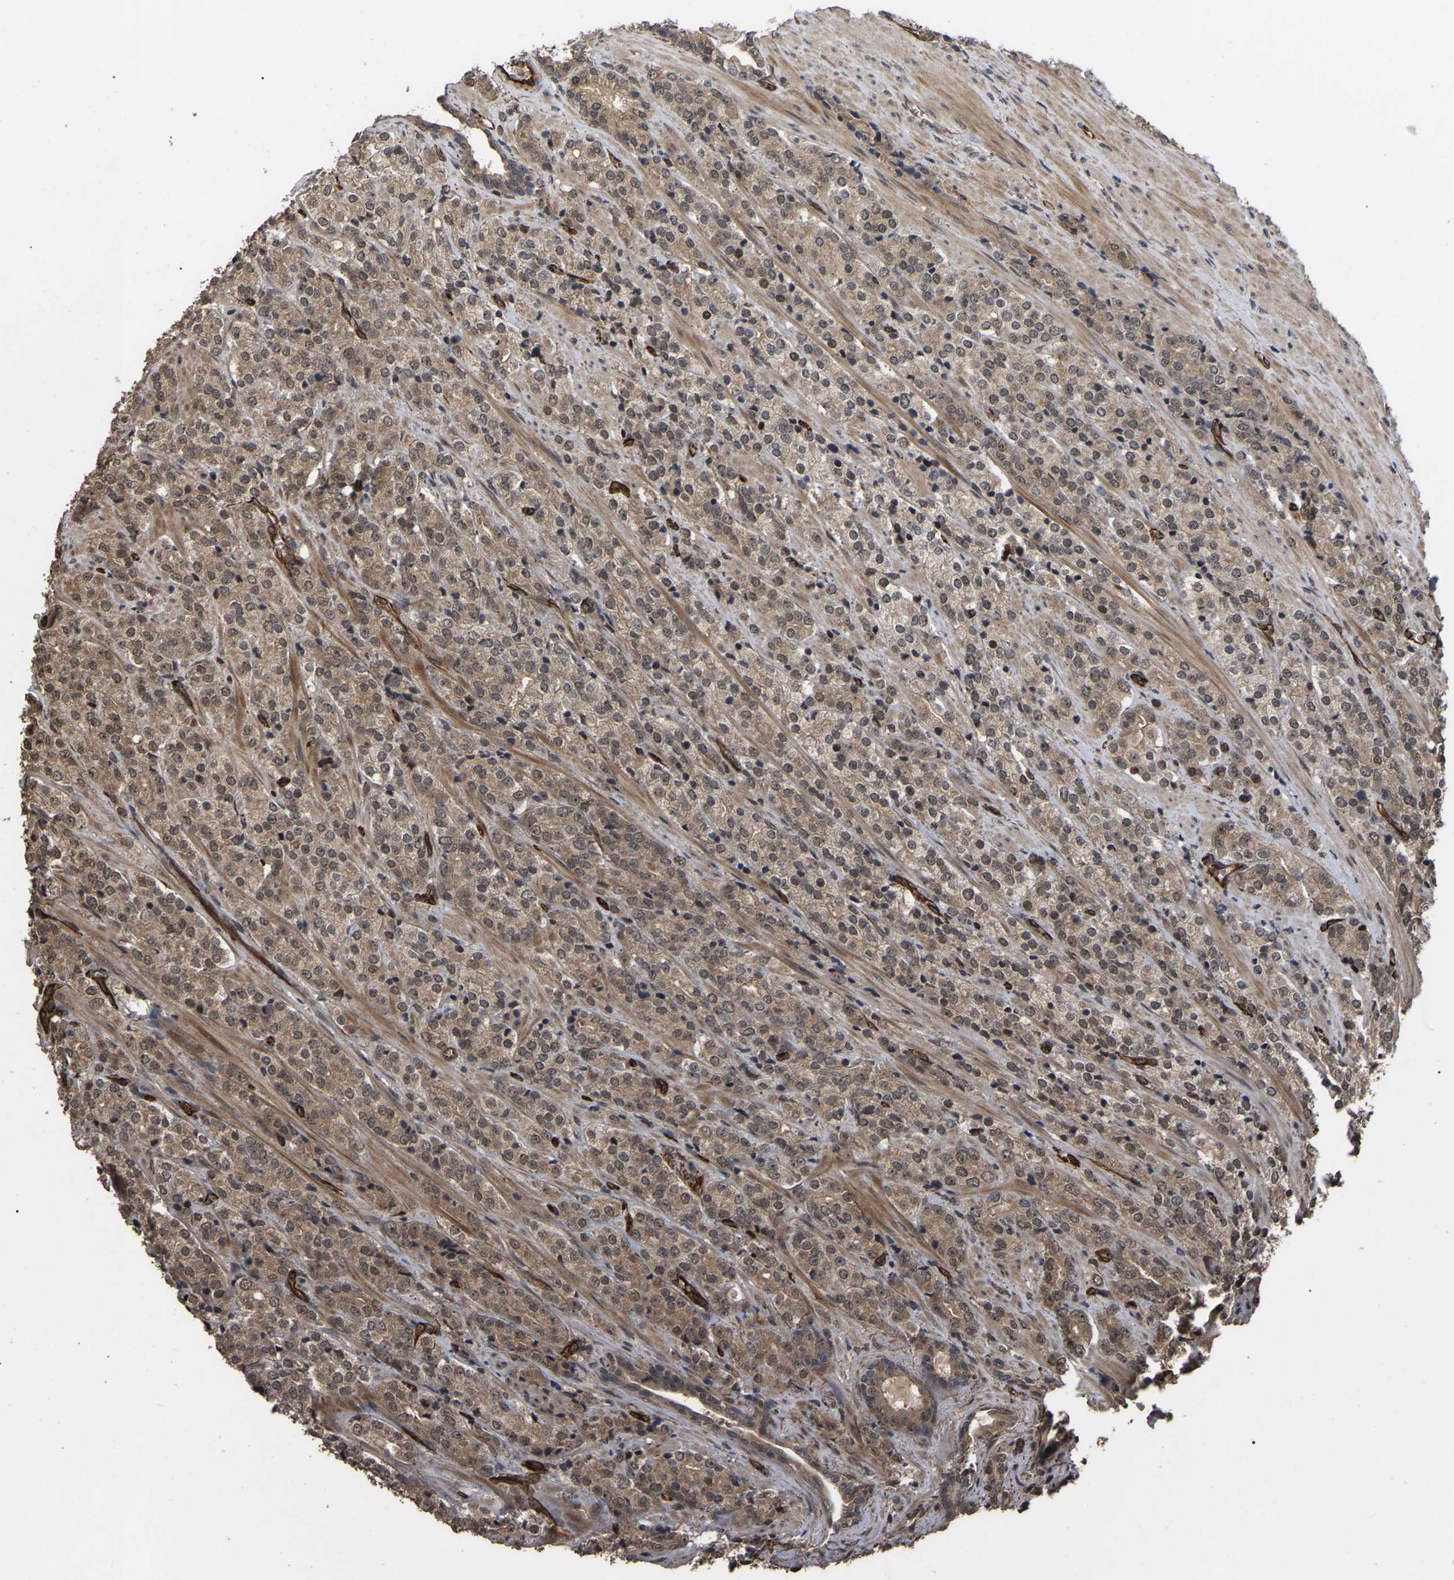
{"staining": {"intensity": "moderate", "quantity": ">75%", "location": "cytoplasmic/membranous,nuclear"}, "tissue": "prostate cancer", "cell_type": "Tumor cells", "image_type": "cancer", "snomed": [{"axis": "morphology", "description": "Adenocarcinoma, High grade"}, {"axis": "topography", "description": "Prostate"}], "caption": "DAB immunohistochemical staining of adenocarcinoma (high-grade) (prostate) exhibits moderate cytoplasmic/membranous and nuclear protein staining in about >75% of tumor cells. (DAB IHC, brown staining for protein, blue staining for nuclei).", "gene": "FAM161B", "patient": {"sex": "male", "age": 71}}